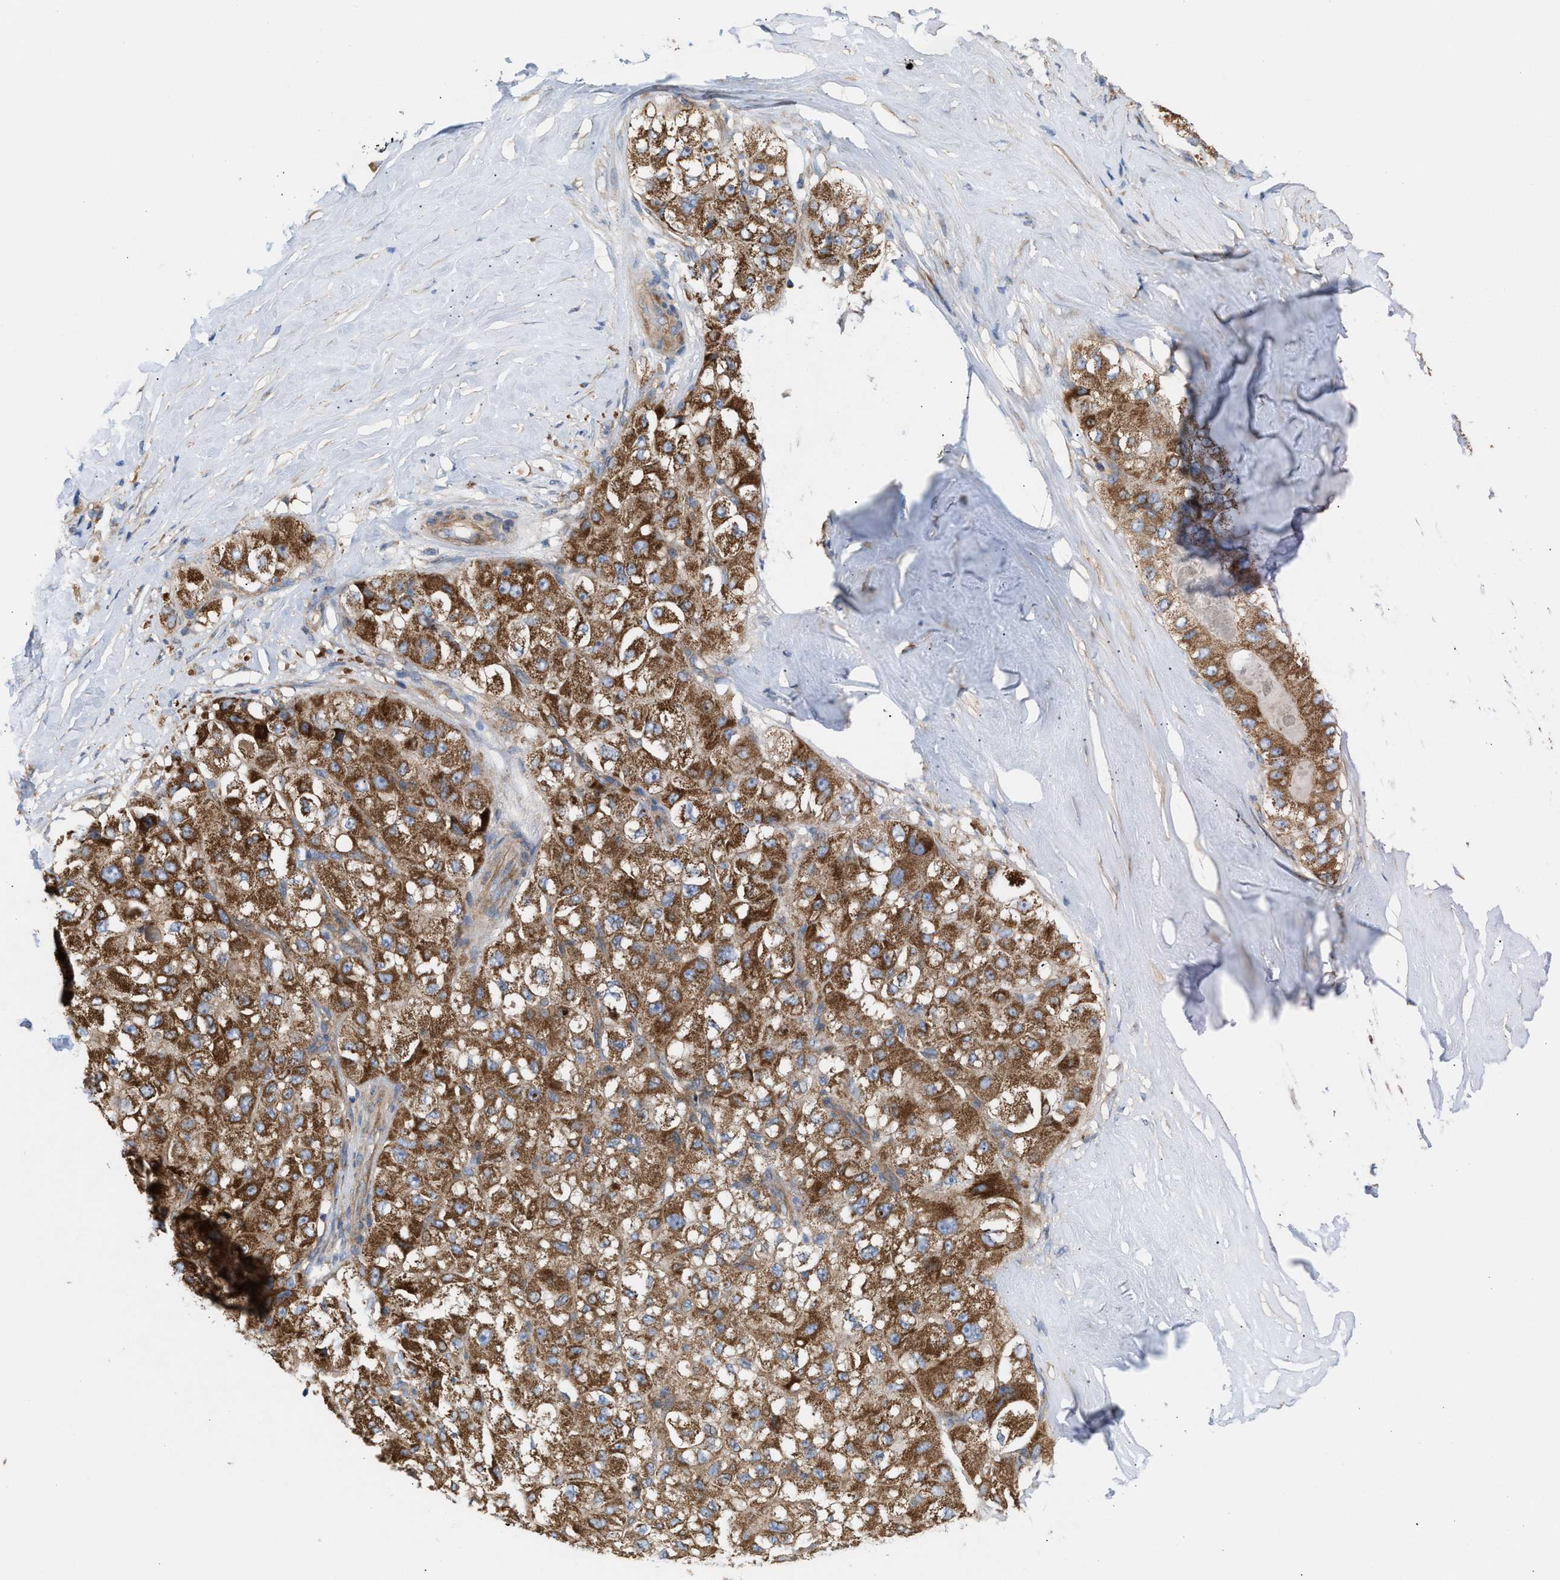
{"staining": {"intensity": "moderate", "quantity": ">75%", "location": "cytoplasmic/membranous"}, "tissue": "liver cancer", "cell_type": "Tumor cells", "image_type": "cancer", "snomed": [{"axis": "morphology", "description": "Carcinoma, Hepatocellular, NOS"}, {"axis": "topography", "description": "Liver"}], "caption": "Protein positivity by immunohistochemistry displays moderate cytoplasmic/membranous expression in about >75% of tumor cells in hepatocellular carcinoma (liver).", "gene": "OXSM", "patient": {"sex": "male", "age": 80}}